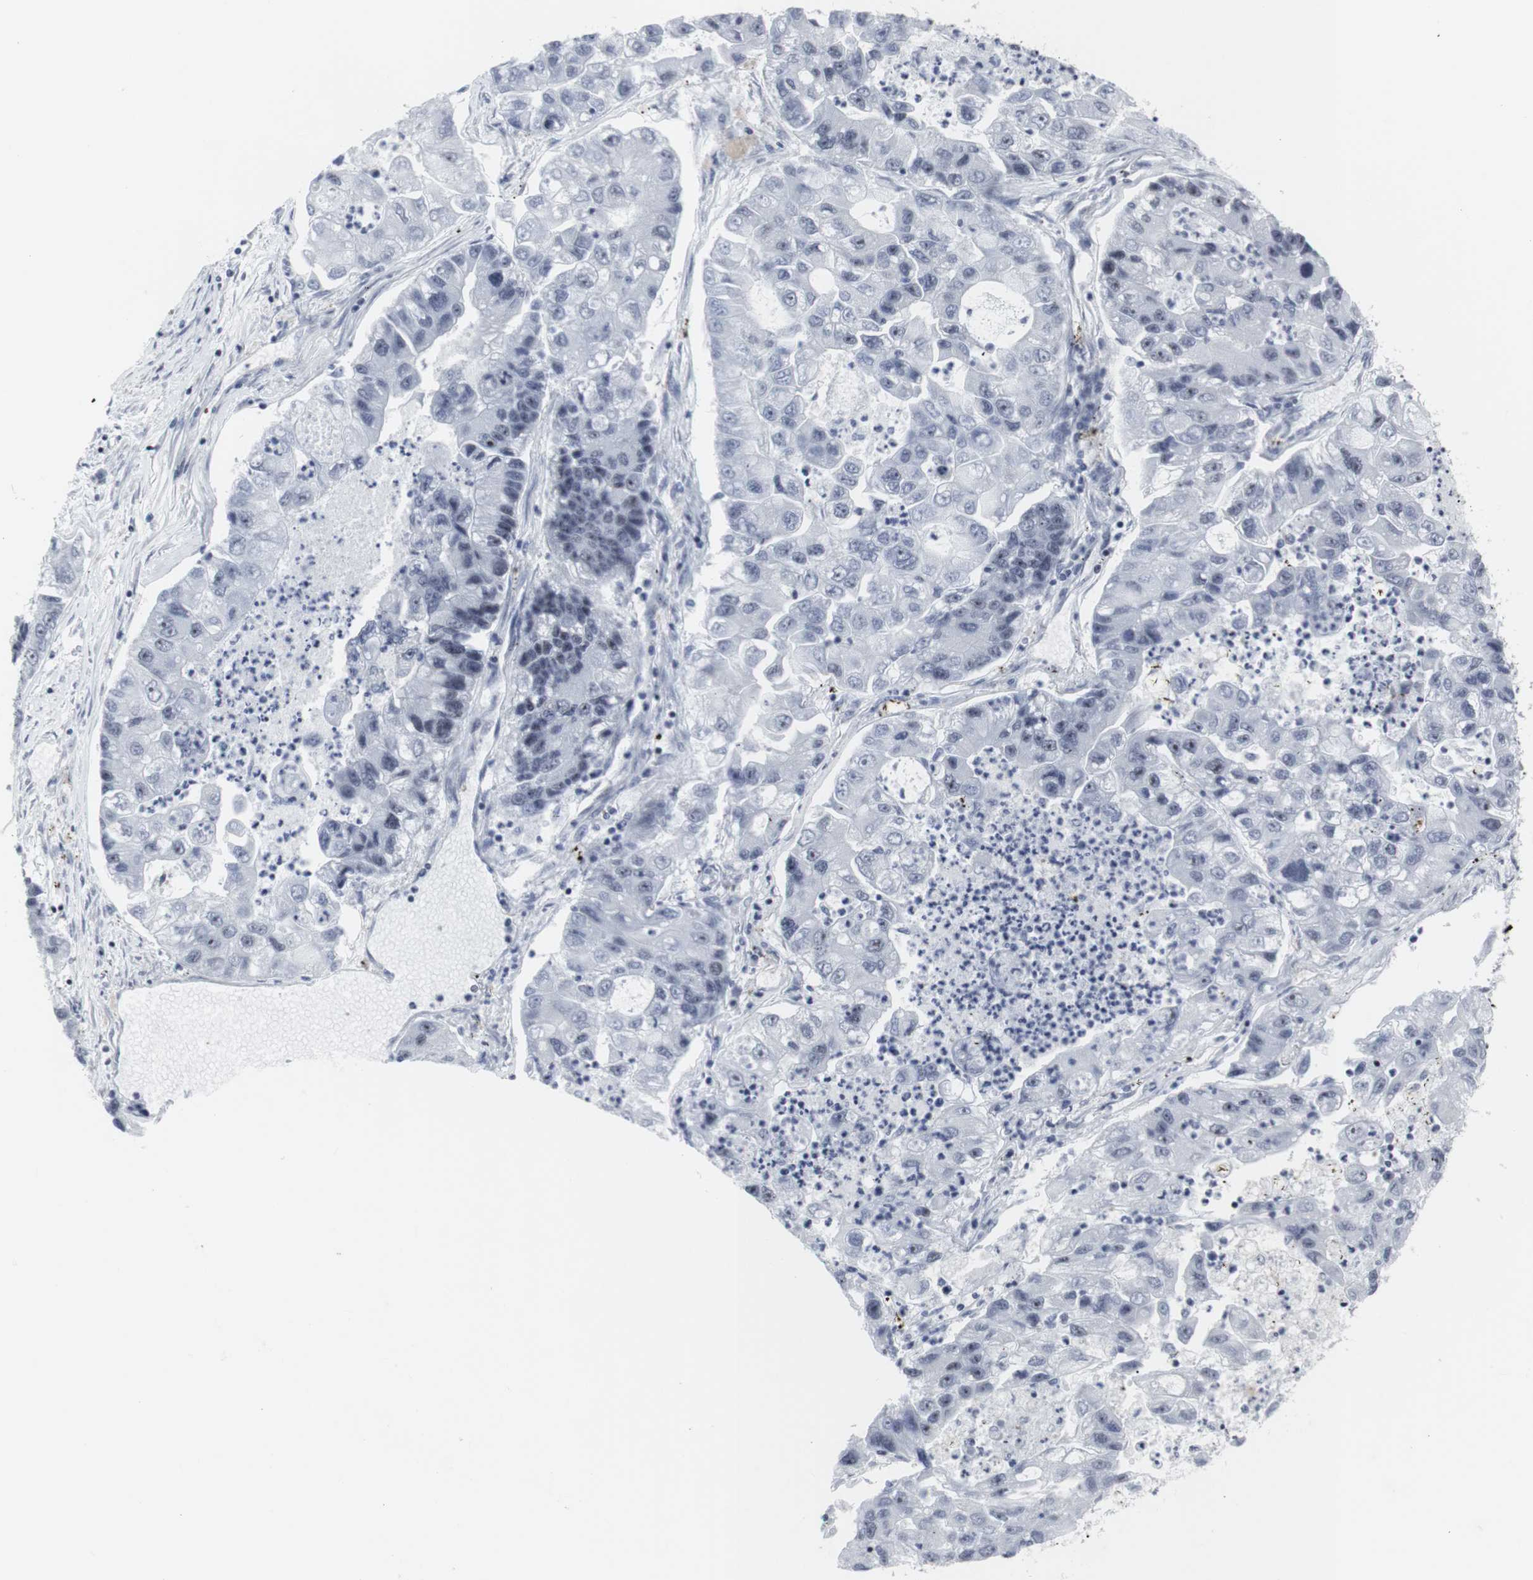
{"staining": {"intensity": "negative", "quantity": "none", "location": "none"}, "tissue": "lung cancer", "cell_type": "Tumor cells", "image_type": "cancer", "snomed": [{"axis": "morphology", "description": "Adenocarcinoma, NOS"}, {"axis": "topography", "description": "Lung"}], "caption": "A high-resolution image shows immunohistochemistry (IHC) staining of lung cancer, which exhibits no significant staining in tumor cells.", "gene": "MLH1", "patient": {"sex": "female", "age": 51}}